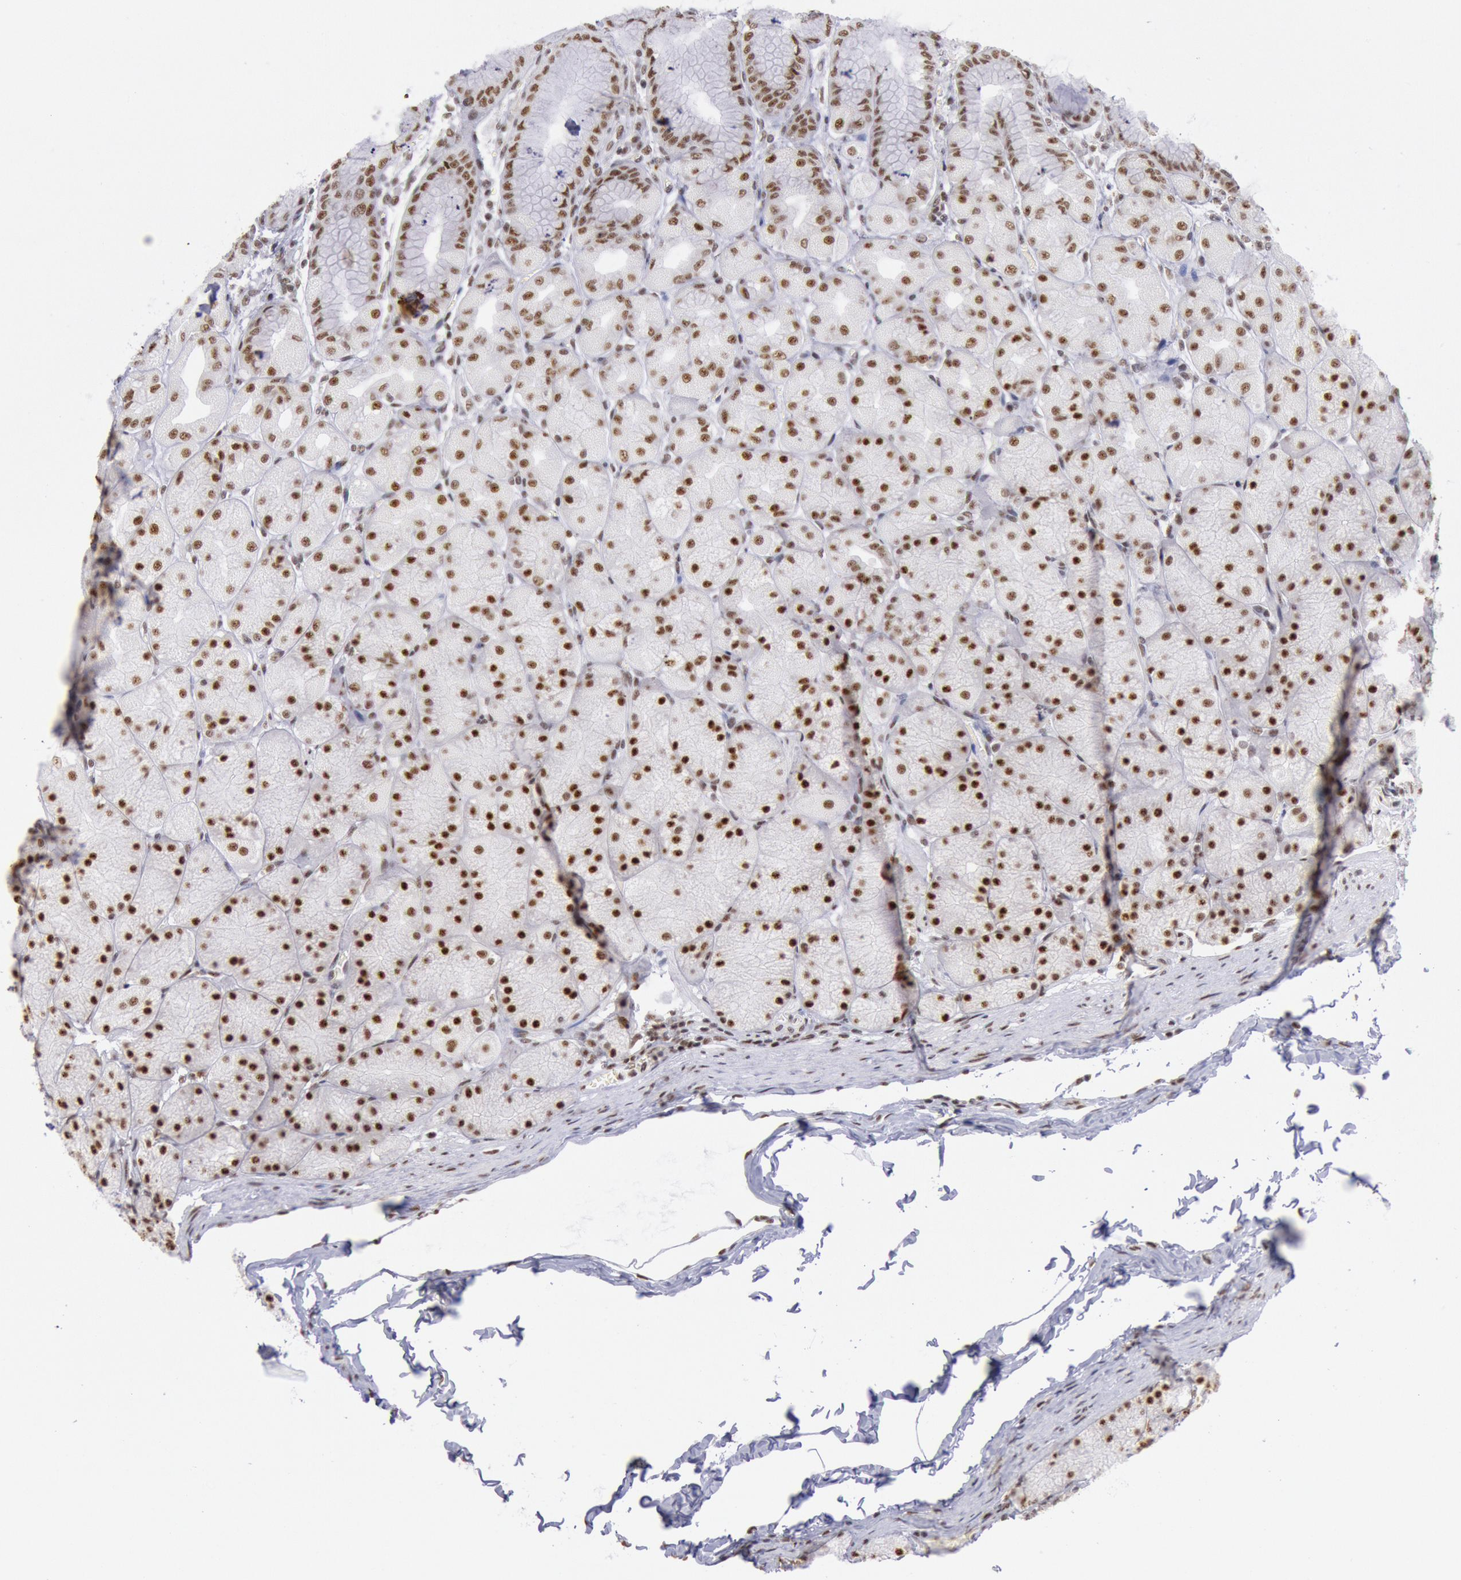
{"staining": {"intensity": "strong", "quantity": ">75%", "location": "nuclear"}, "tissue": "stomach", "cell_type": "Glandular cells", "image_type": "normal", "snomed": [{"axis": "morphology", "description": "Normal tissue, NOS"}, {"axis": "topography", "description": "Stomach, upper"}], "caption": "Glandular cells reveal strong nuclear staining in about >75% of cells in benign stomach. (DAB (3,3'-diaminobenzidine) IHC, brown staining for protein, blue staining for nuclei).", "gene": "SNRPD3", "patient": {"sex": "female", "age": 56}}